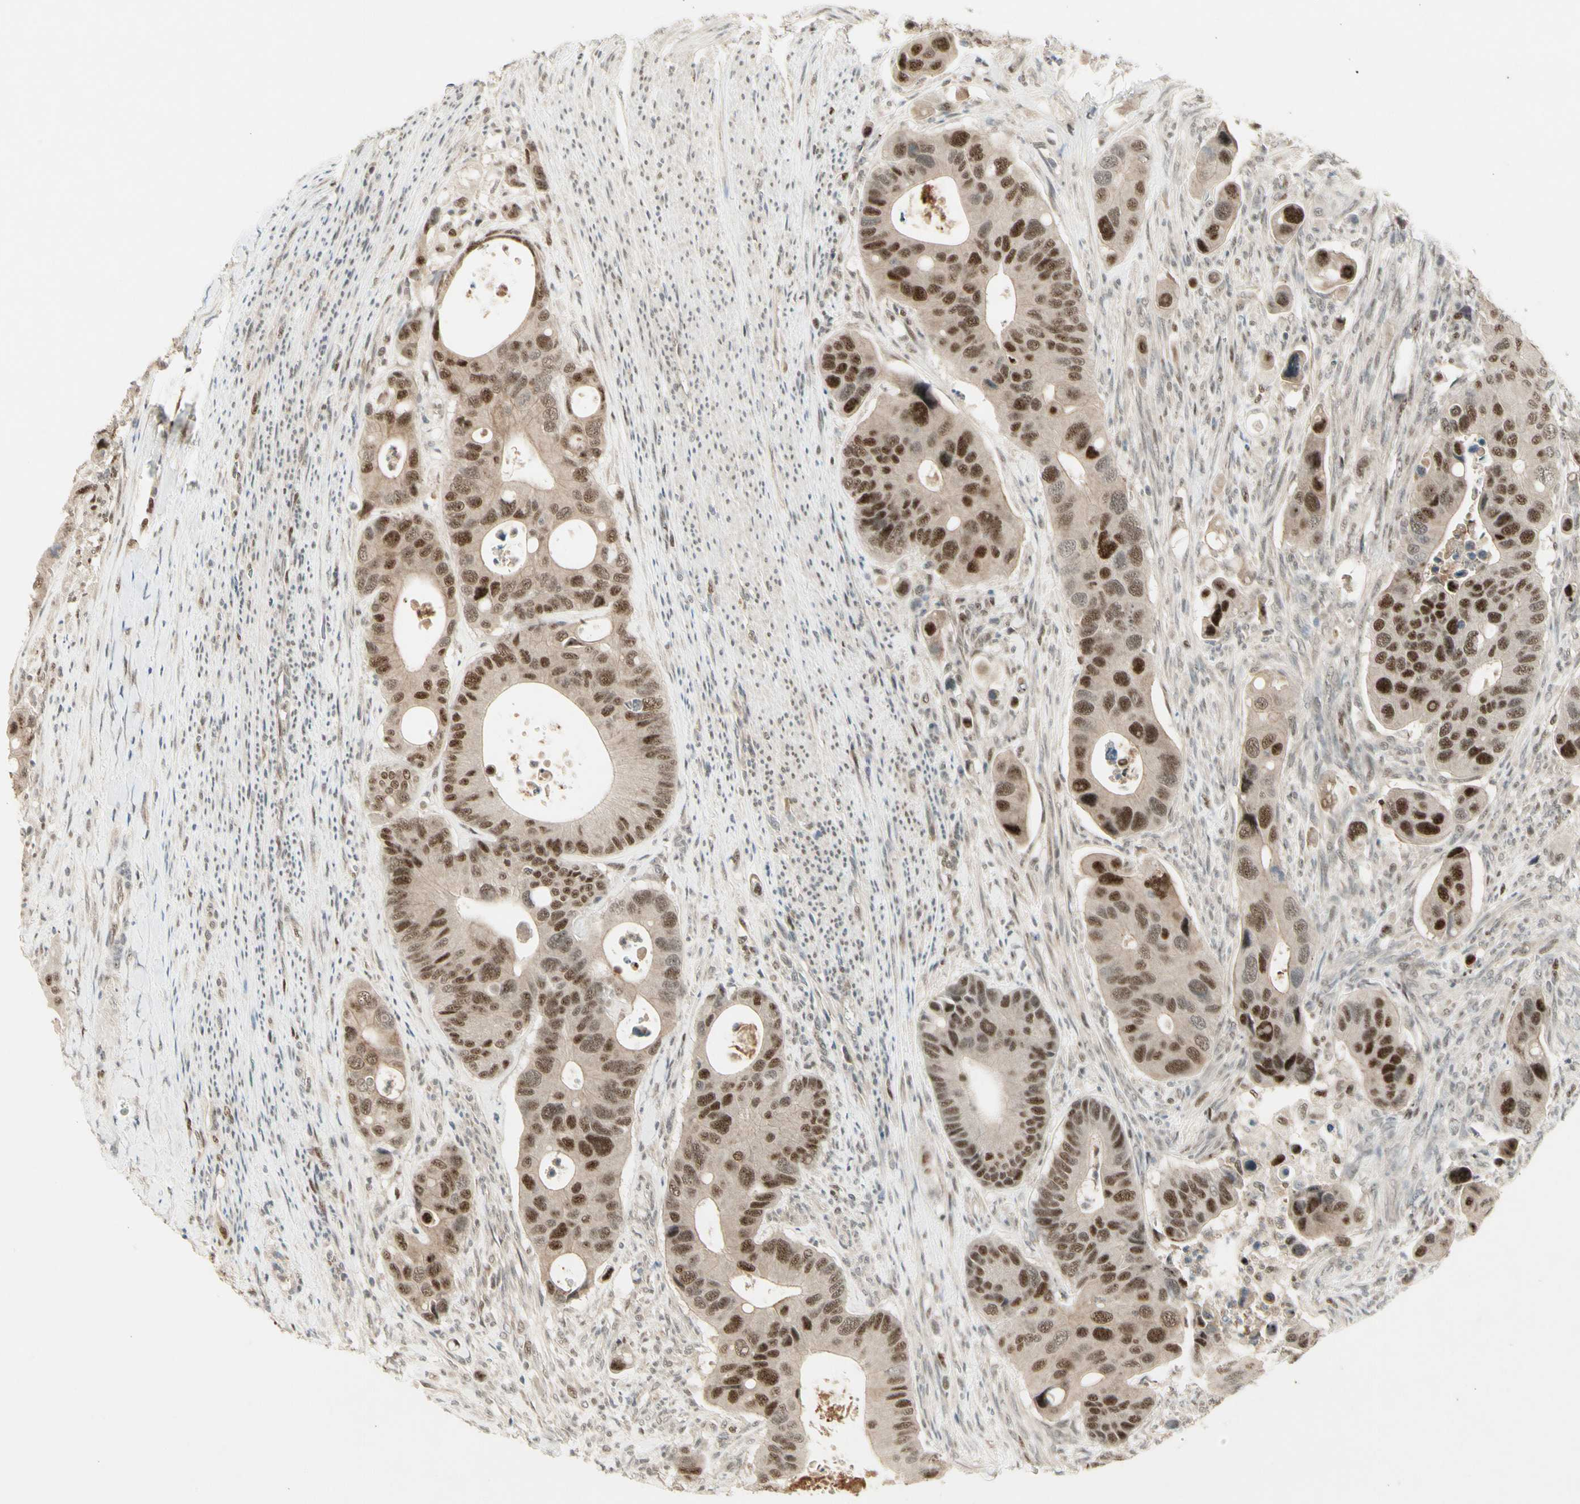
{"staining": {"intensity": "strong", "quantity": "25%-75%", "location": "nuclear"}, "tissue": "colorectal cancer", "cell_type": "Tumor cells", "image_type": "cancer", "snomed": [{"axis": "morphology", "description": "Adenocarcinoma, NOS"}, {"axis": "topography", "description": "Rectum"}], "caption": "Colorectal cancer stained for a protein (brown) demonstrates strong nuclear positive positivity in approximately 25%-75% of tumor cells.", "gene": "CDK11A", "patient": {"sex": "female", "age": 57}}